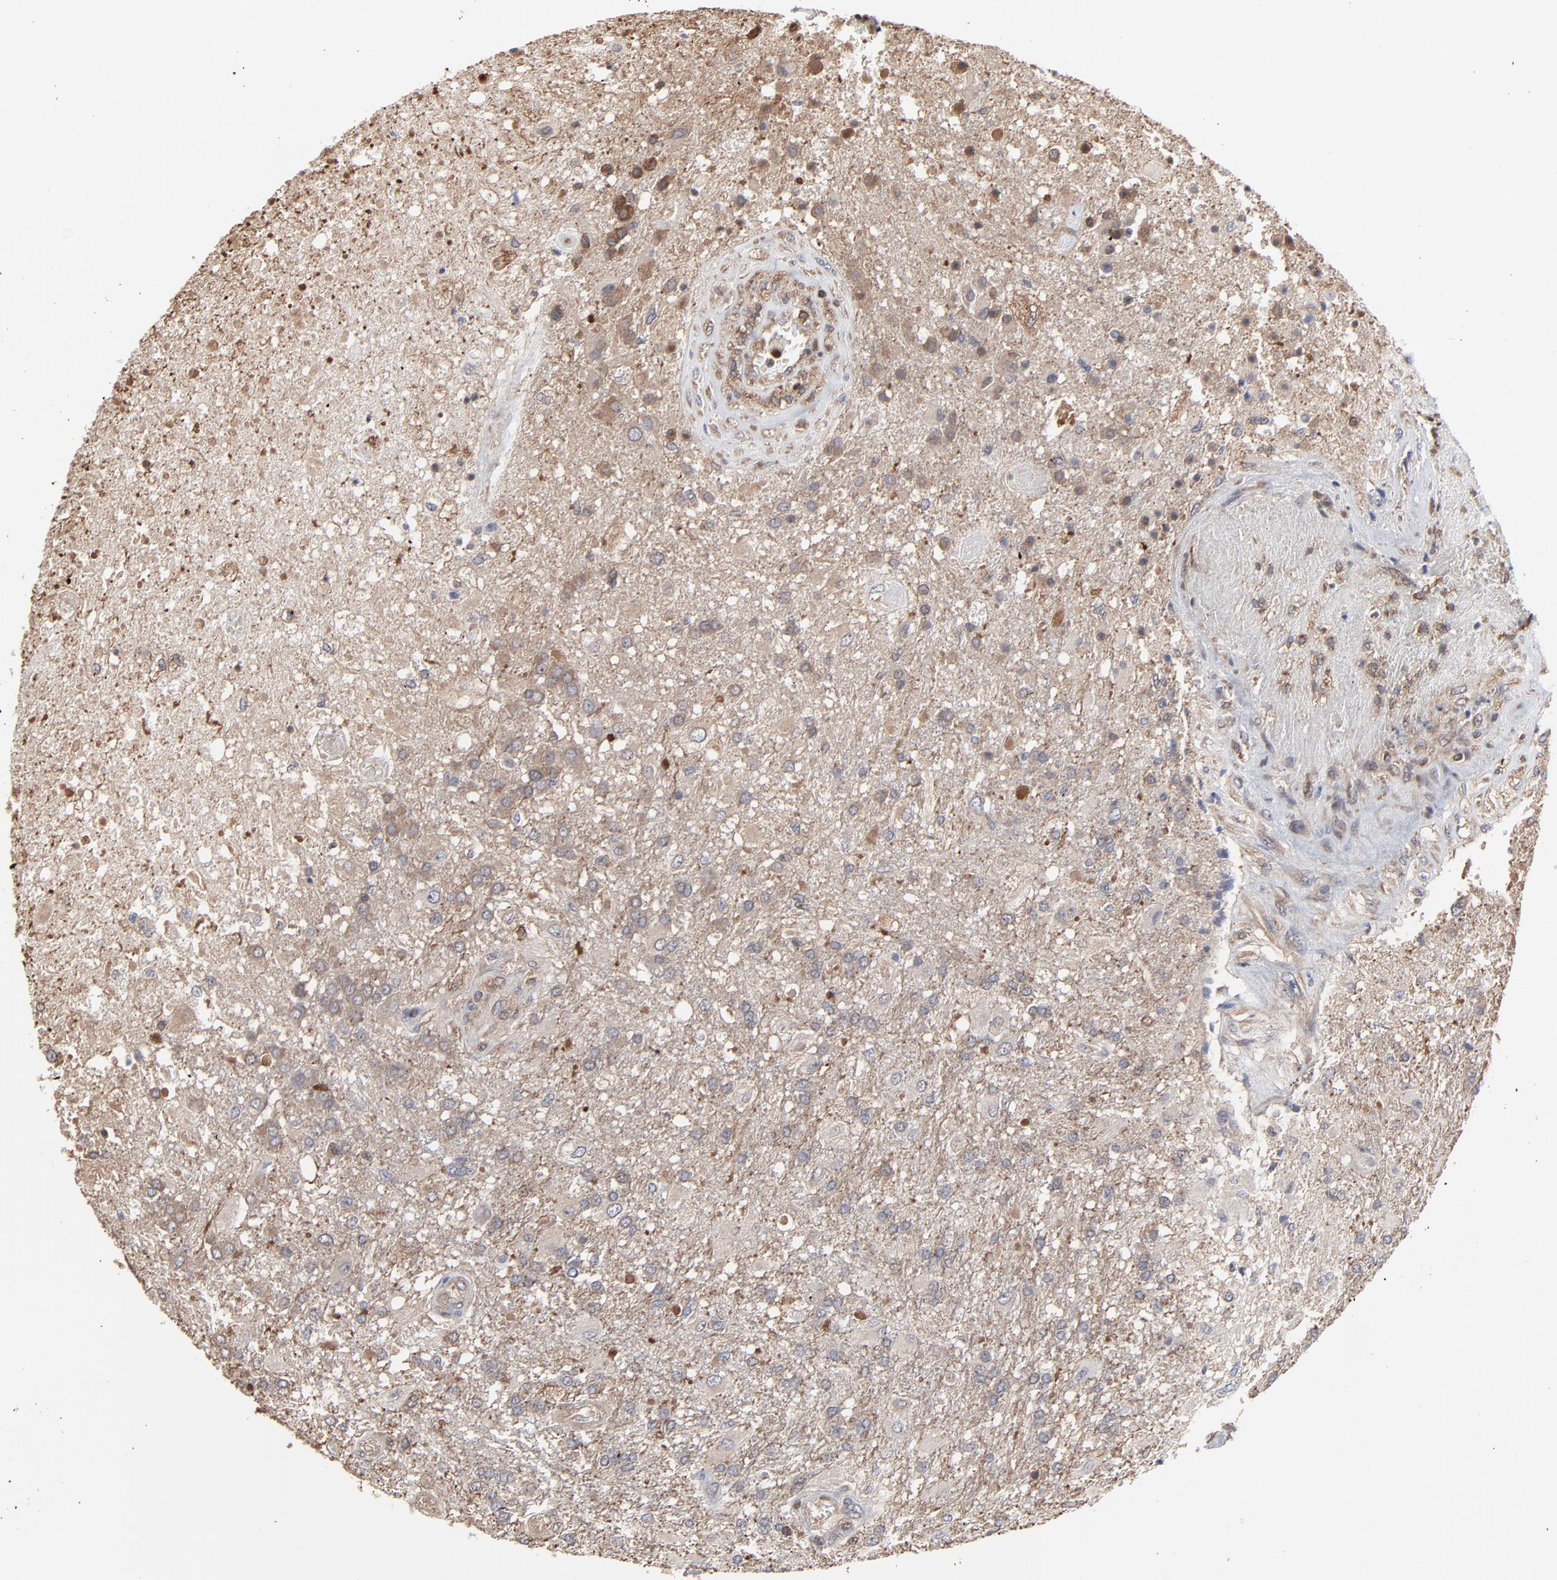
{"staining": {"intensity": "moderate", "quantity": "25%-75%", "location": "cytoplasmic/membranous"}, "tissue": "glioma", "cell_type": "Tumor cells", "image_type": "cancer", "snomed": [{"axis": "morphology", "description": "Glioma, malignant, High grade"}, {"axis": "topography", "description": "Cerebral cortex"}], "caption": "Tumor cells show moderate cytoplasmic/membranous positivity in about 25%-75% of cells in glioma. (DAB (3,3'-diaminobenzidine) IHC, brown staining for protein, blue staining for nuclei).", "gene": "MAP2K1", "patient": {"sex": "male", "age": 79}}